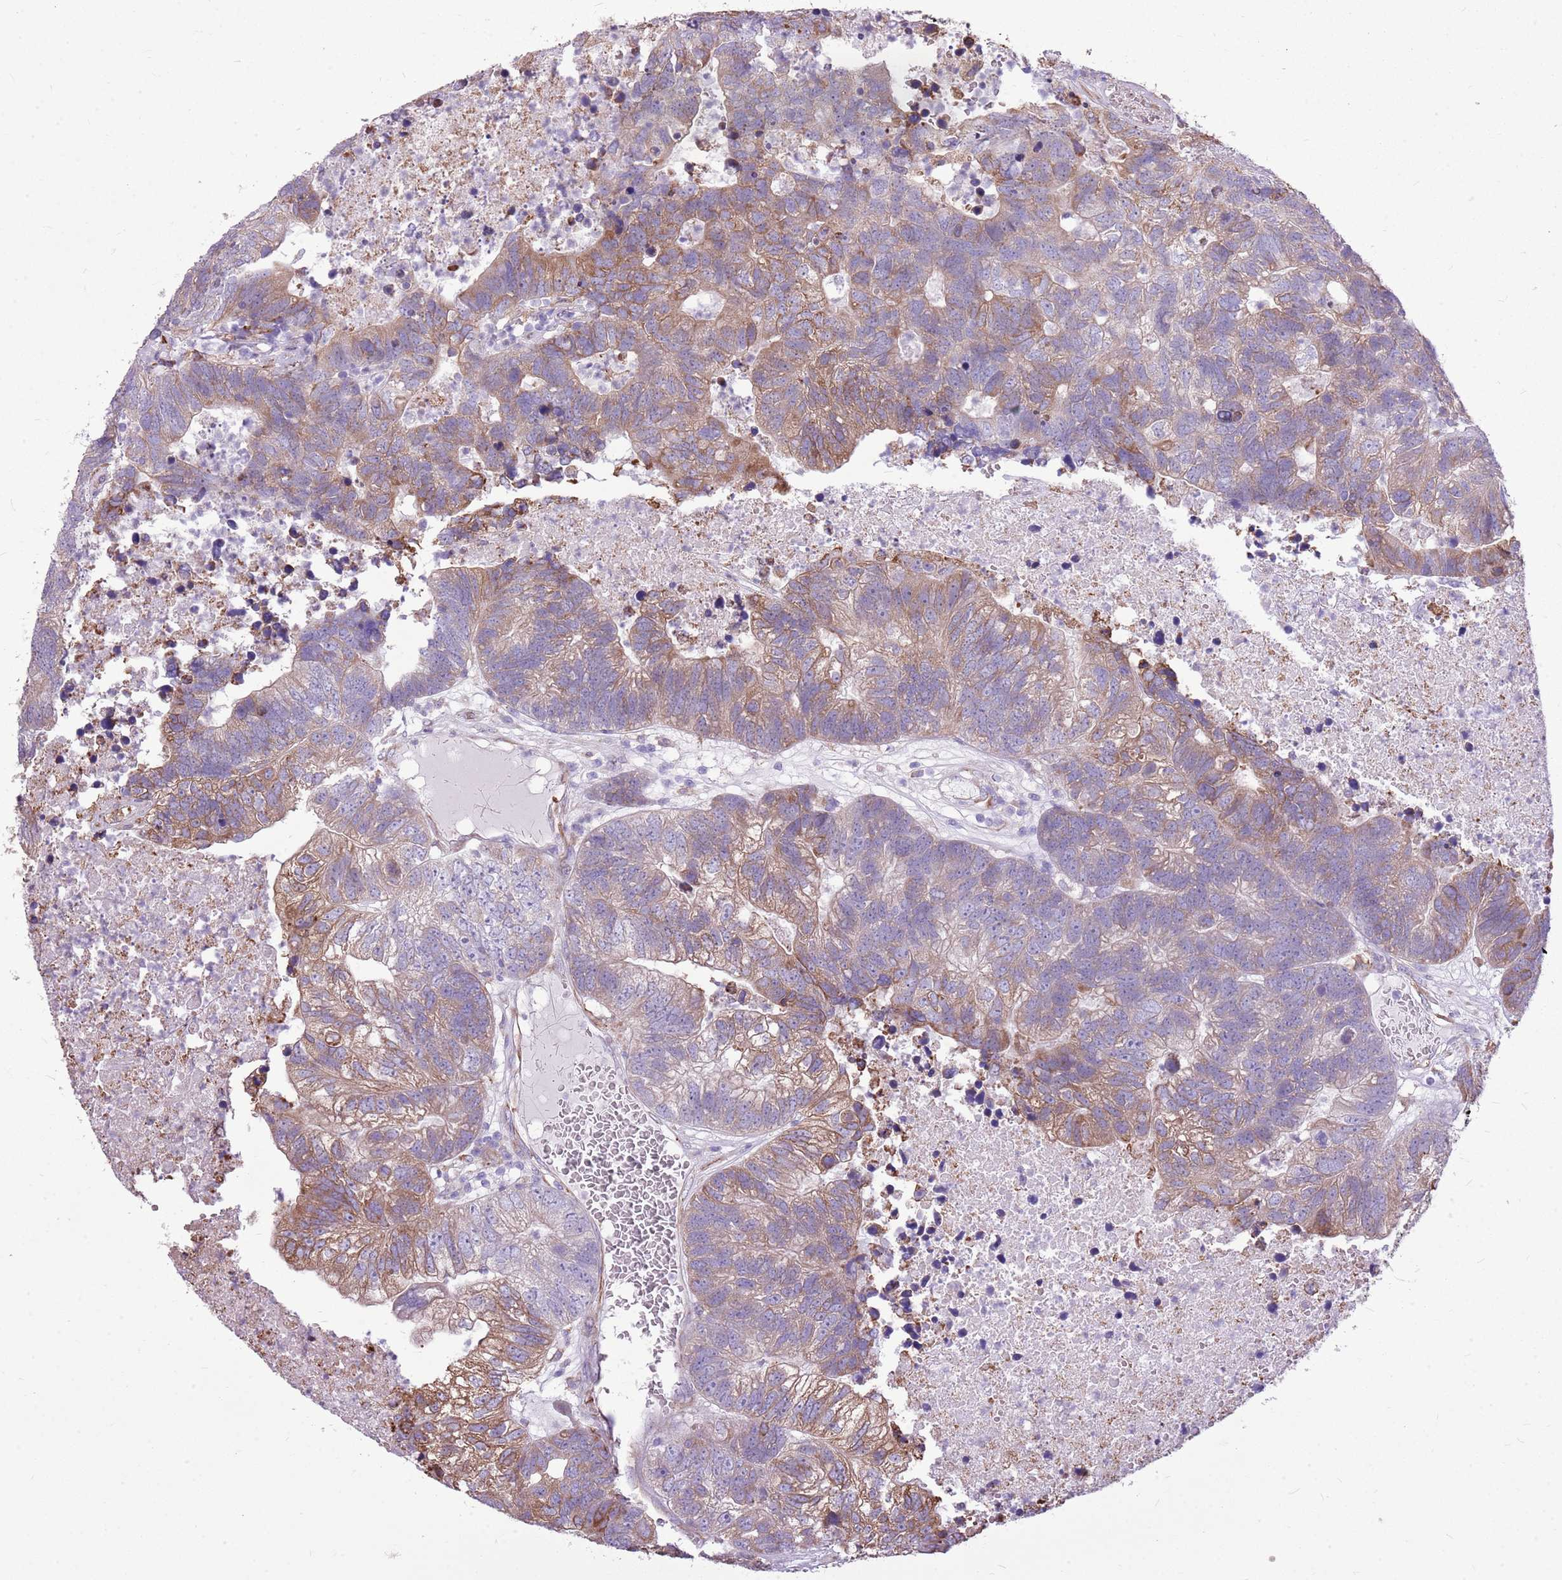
{"staining": {"intensity": "weak", "quantity": "25%-75%", "location": "cytoplasmic/membranous"}, "tissue": "colorectal cancer", "cell_type": "Tumor cells", "image_type": "cancer", "snomed": [{"axis": "morphology", "description": "Adenocarcinoma, NOS"}, {"axis": "topography", "description": "Colon"}], "caption": "IHC of adenocarcinoma (colorectal) reveals low levels of weak cytoplasmic/membranous positivity in approximately 25%-75% of tumor cells.", "gene": "KCTD19", "patient": {"sex": "female", "age": 48}}